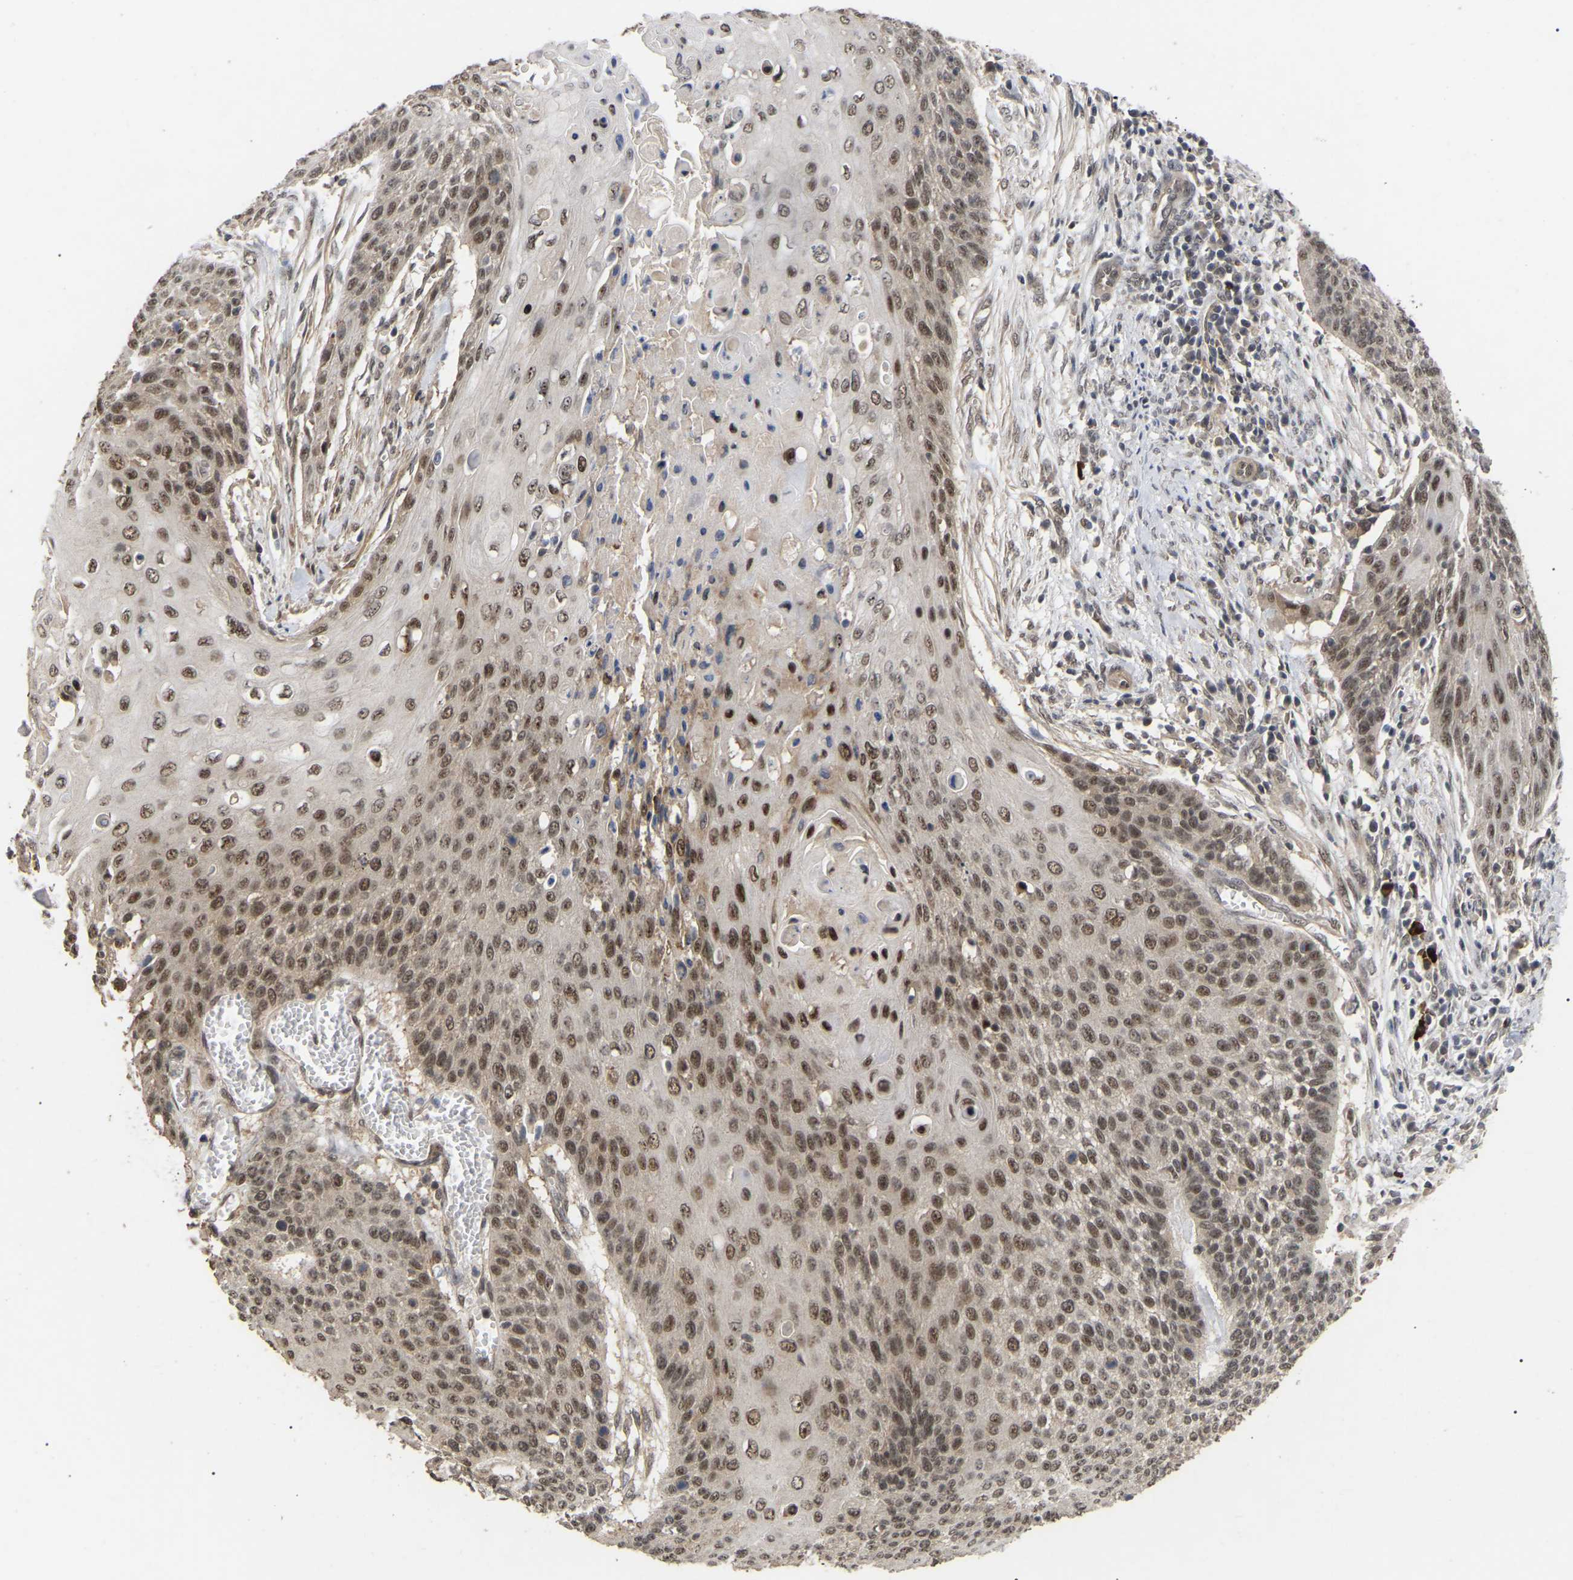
{"staining": {"intensity": "moderate", "quantity": ">75%", "location": "nuclear"}, "tissue": "cervical cancer", "cell_type": "Tumor cells", "image_type": "cancer", "snomed": [{"axis": "morphology", "description": "Squamous cell carcinoma, NOS"}, {"axis": "topography", "description": "Cervix"}], "caption": "This photomicrograph displays immunohistochemistry staining of cervical cancer (squamous cell carcinoma), with medium moderate nuclear expression in about >75% of tumor cells.", "gene": "JAZF1", "patient": {"sex": "female", "age": 39}}